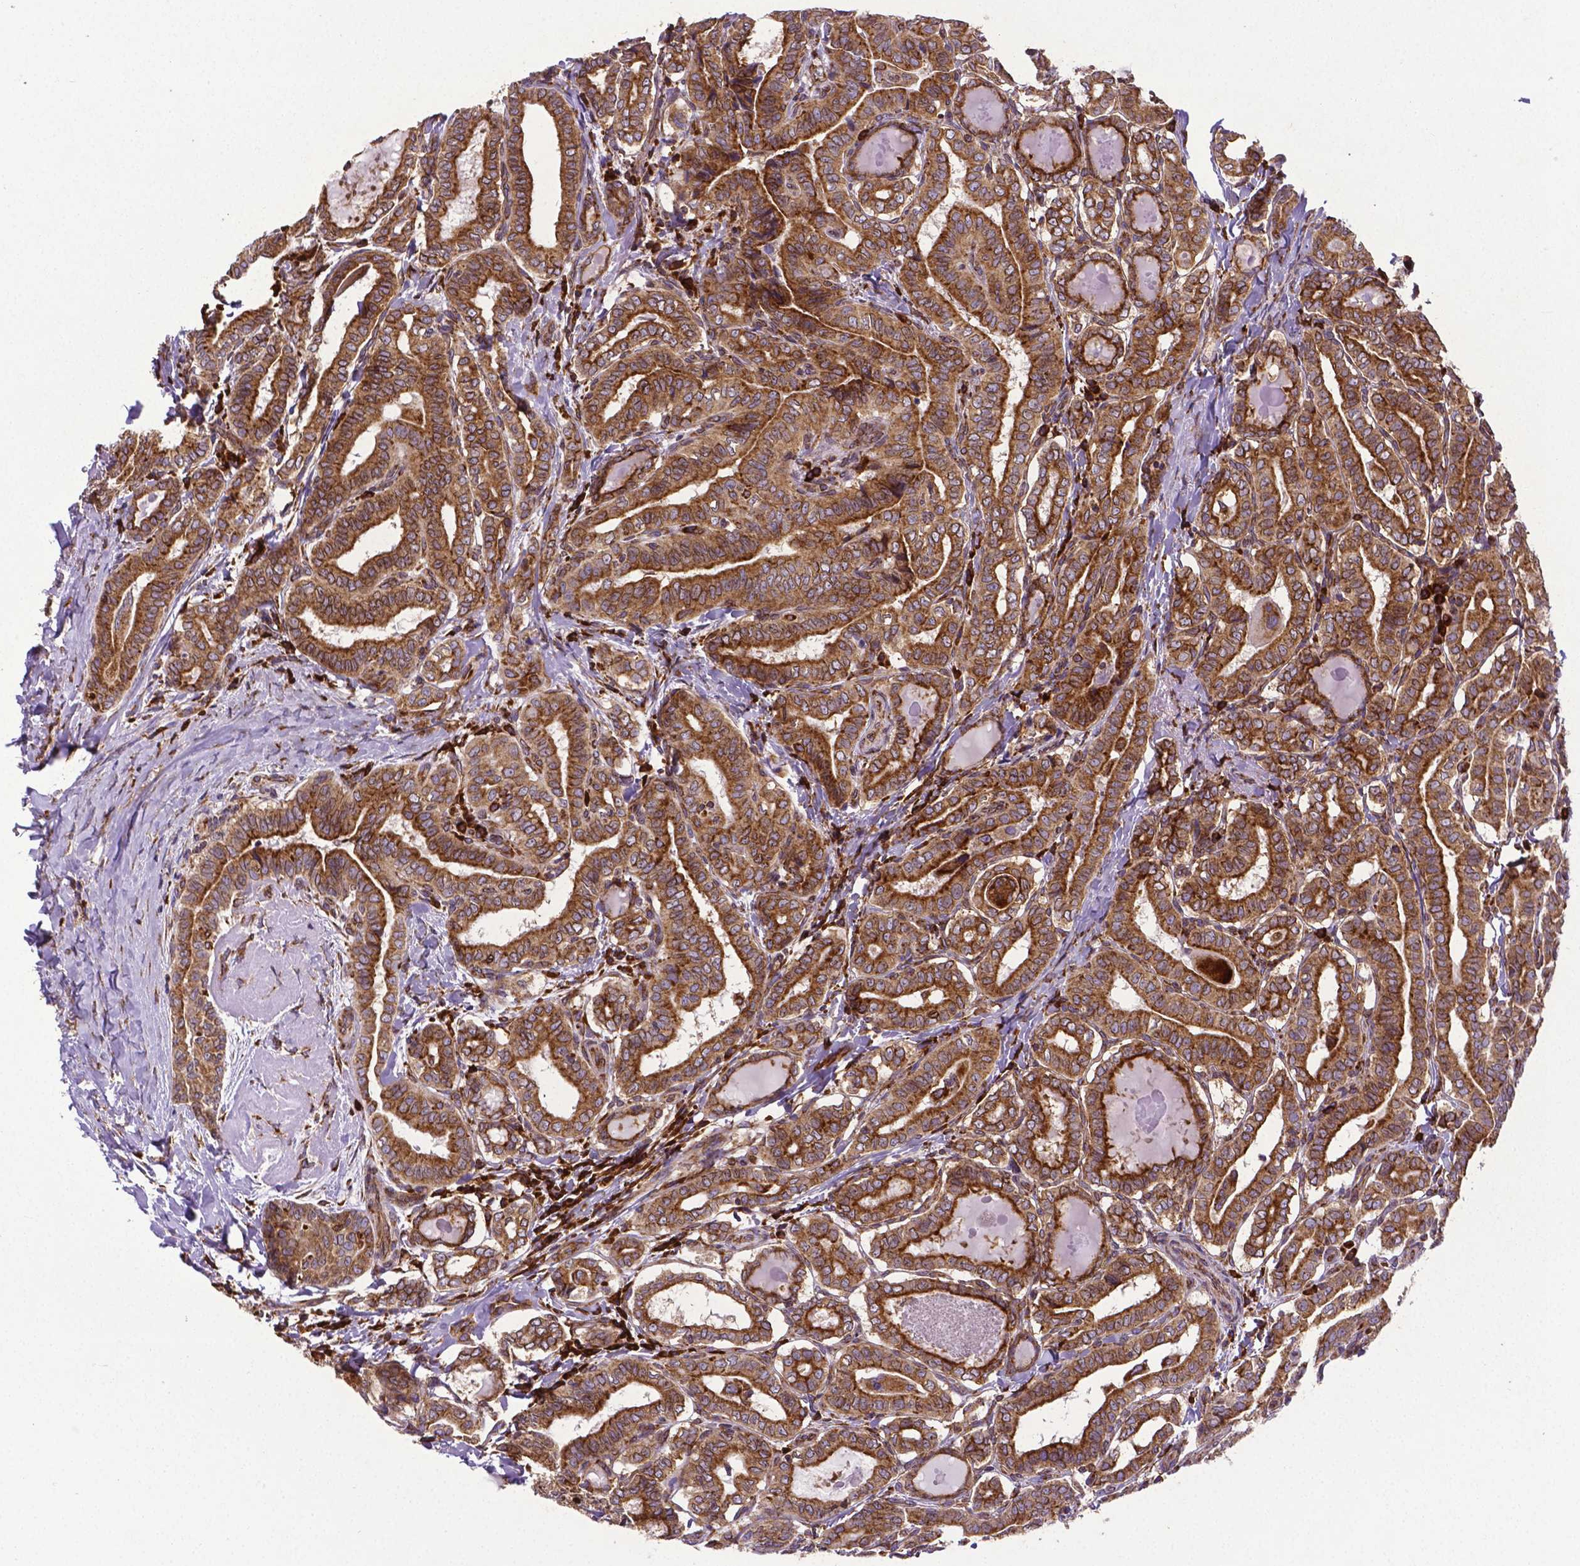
{"staining": {"intensity": "strong", "quantity": ">75%", "location": "cytoplasmic/membranous"}, "tissue": "thyroid cancer", "cell_type": "Tumor cells", "image_type": "cancer", "snomed": [{"axis": "morphology", "description": "Papillary adenocarcinoma, NOS"}, {"axis": "morphology", "description": "Papillary adenoma metastatic"}, {"axis": "topography", "description": "Thyroid gland"}], "caption": "Immunohistochemical staining of thyroid cancer exhibits strong cytoplasmic/membranous protein expression in about >75% of tumor cells.", "gene": "MTDH", "patient": {"sex": "female", "age": 50}}